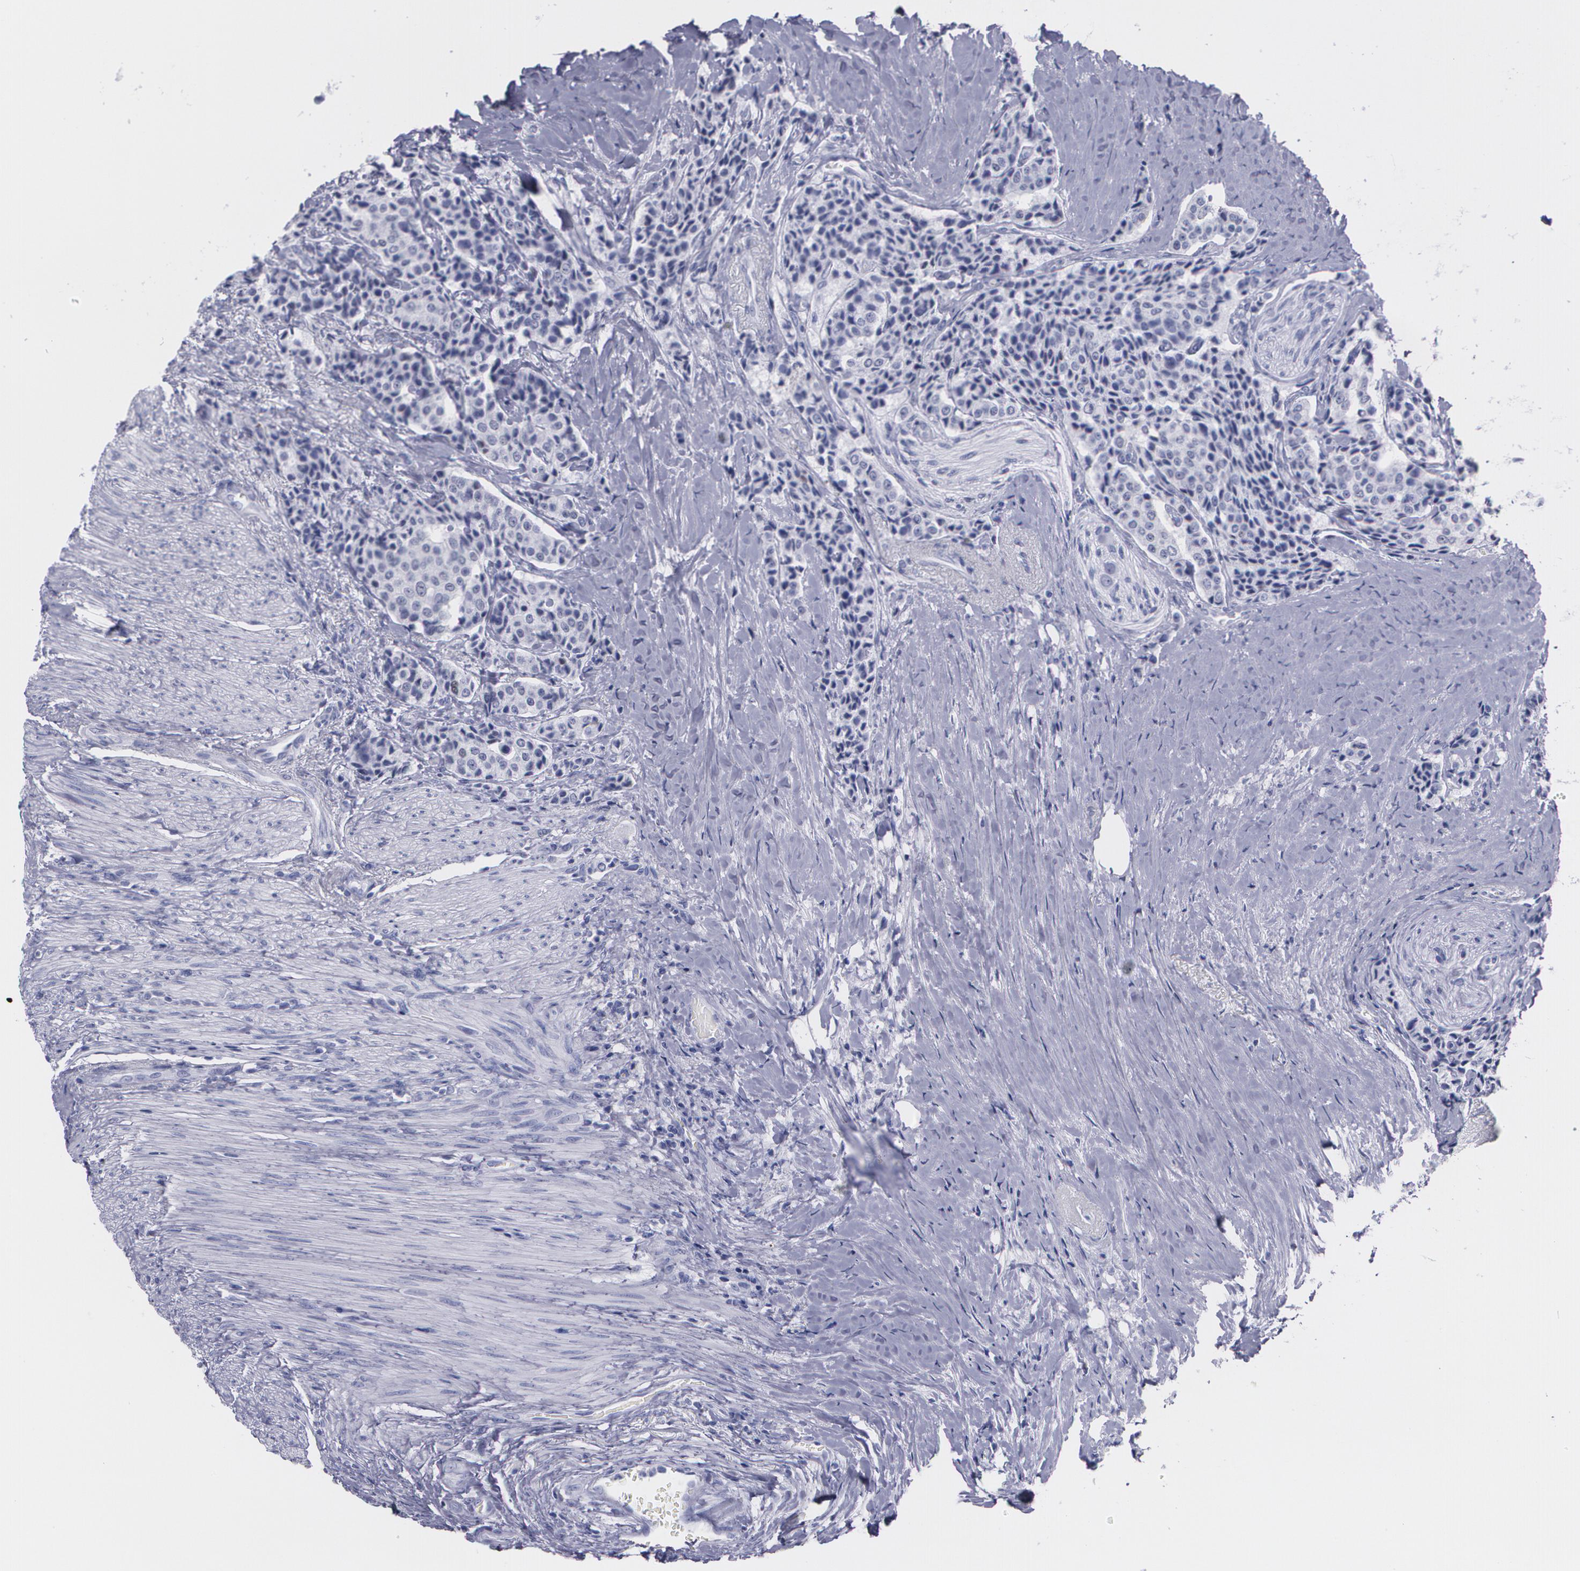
{"staining": {"intensity": "negative", "quantity": "none", "location": "none"}, "tissue": "carcinoid", "cell_type": "Tumor cells", "image_type": "cancer", "snomed": [{"axis": "morphology", "description": "Carcinoid, malignant, NOS"}, {"axis": "topography", "description": "Colon"}], "caption": "Immunohistochemistry (IHC) micrograph of human malignant carcinoid stained for a protein (brown), which demonstrates no staining in tumor cells.", "gene": "TP53", "patient": {"sex": "female", "age": 61}}